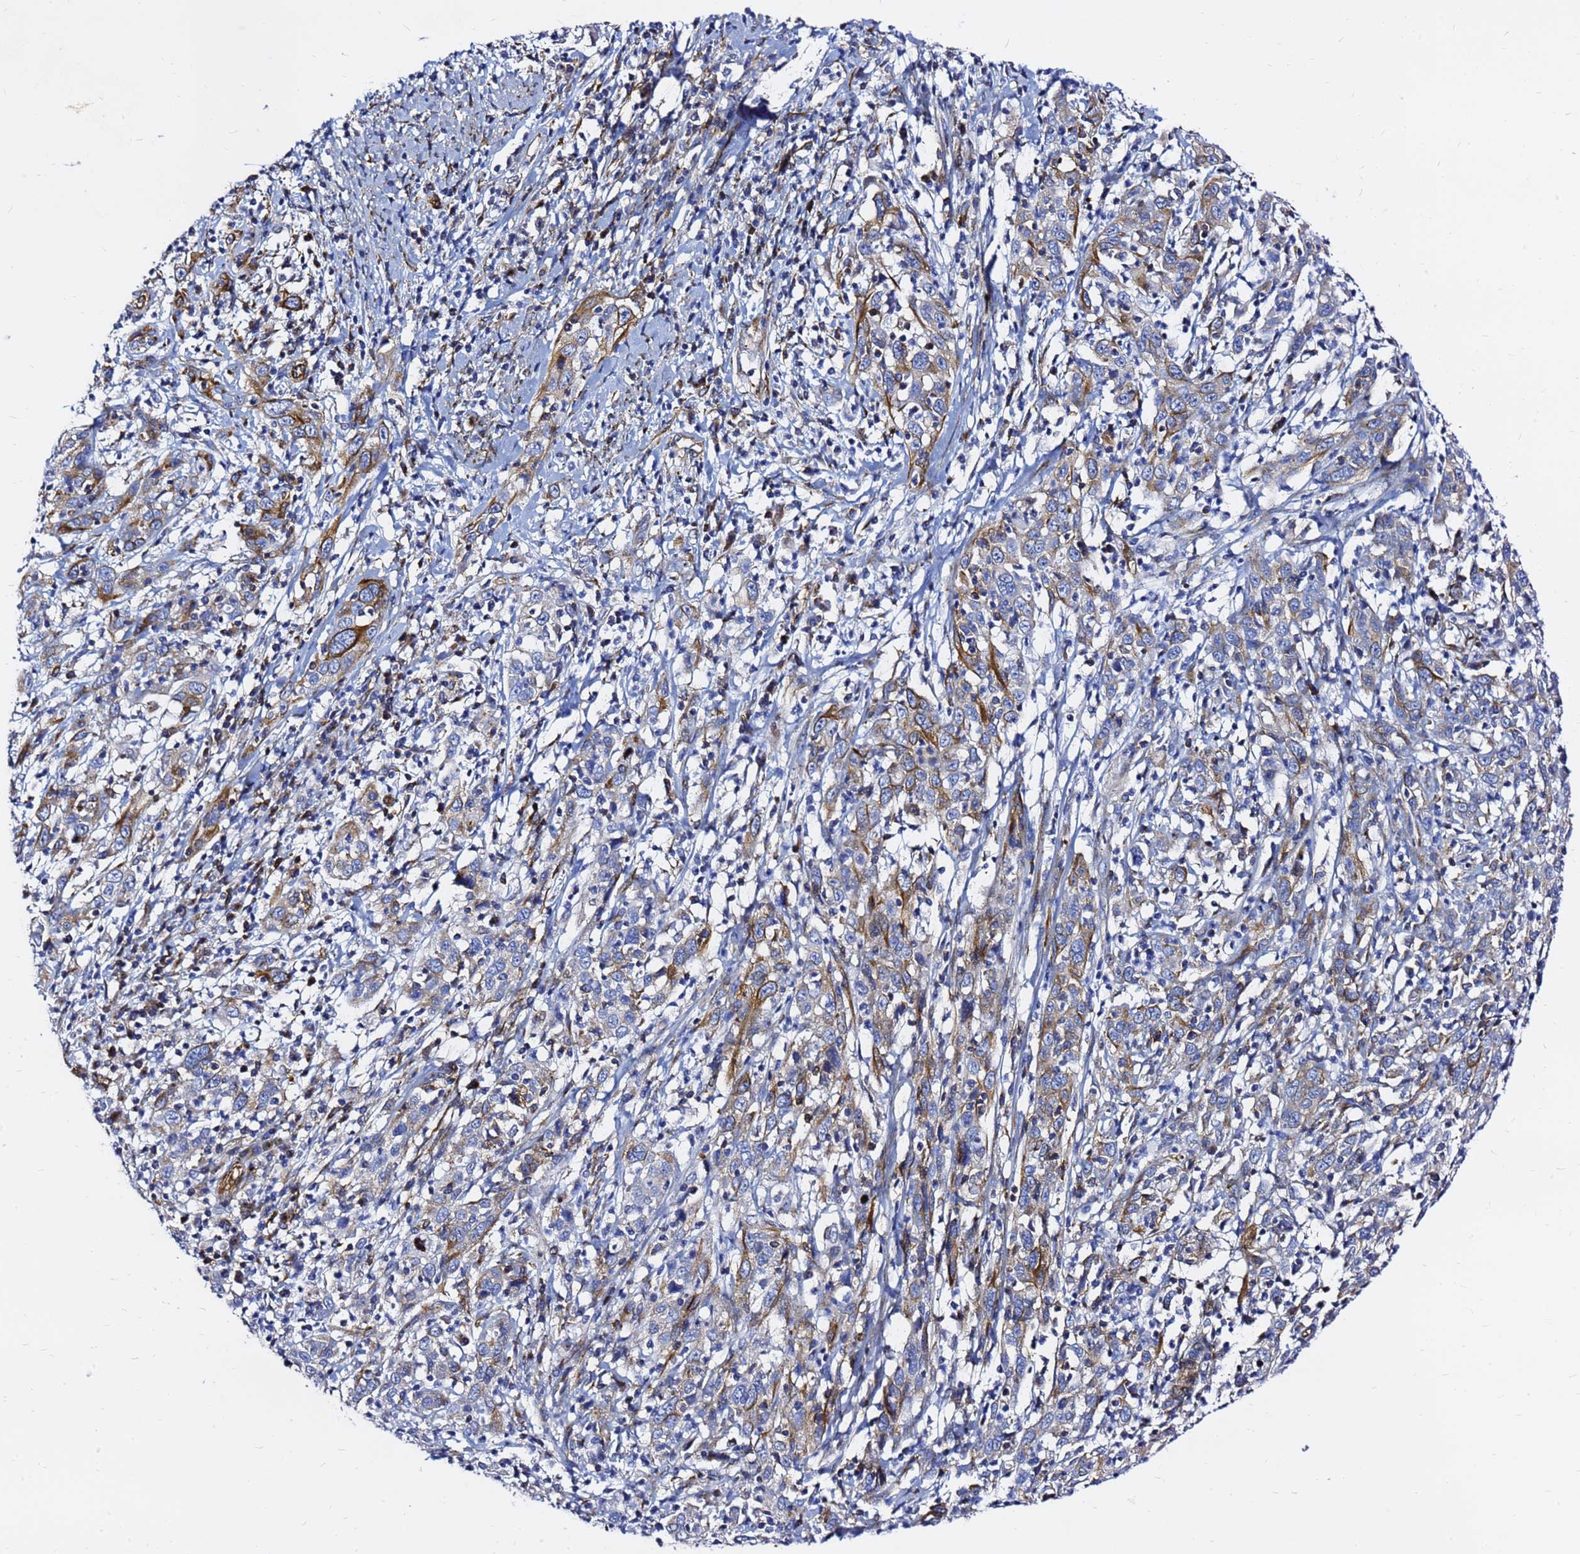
{"staining": {"intensity": "moderate", "quantity": "<25%", "location": "cytoplasmic/membranous"}, "tissue": "cervical cancer", "cell_type": "Tumor cells", "image_type": "cancer", "snomed": [{"axis": "morphology", "description": "Squamous cell carcinoma, NOS"}, {"axis": "topography", "description": "Cervix"}], "caption": "A low amount of moderate cytoplasmic/membranous positivity is identified in approximately <25% of tumor cells in cervical cancer (squamous cell carcinoma) tissue.", "gene": "TUBA8", "patient": {"sex": "female", "age": 46}}